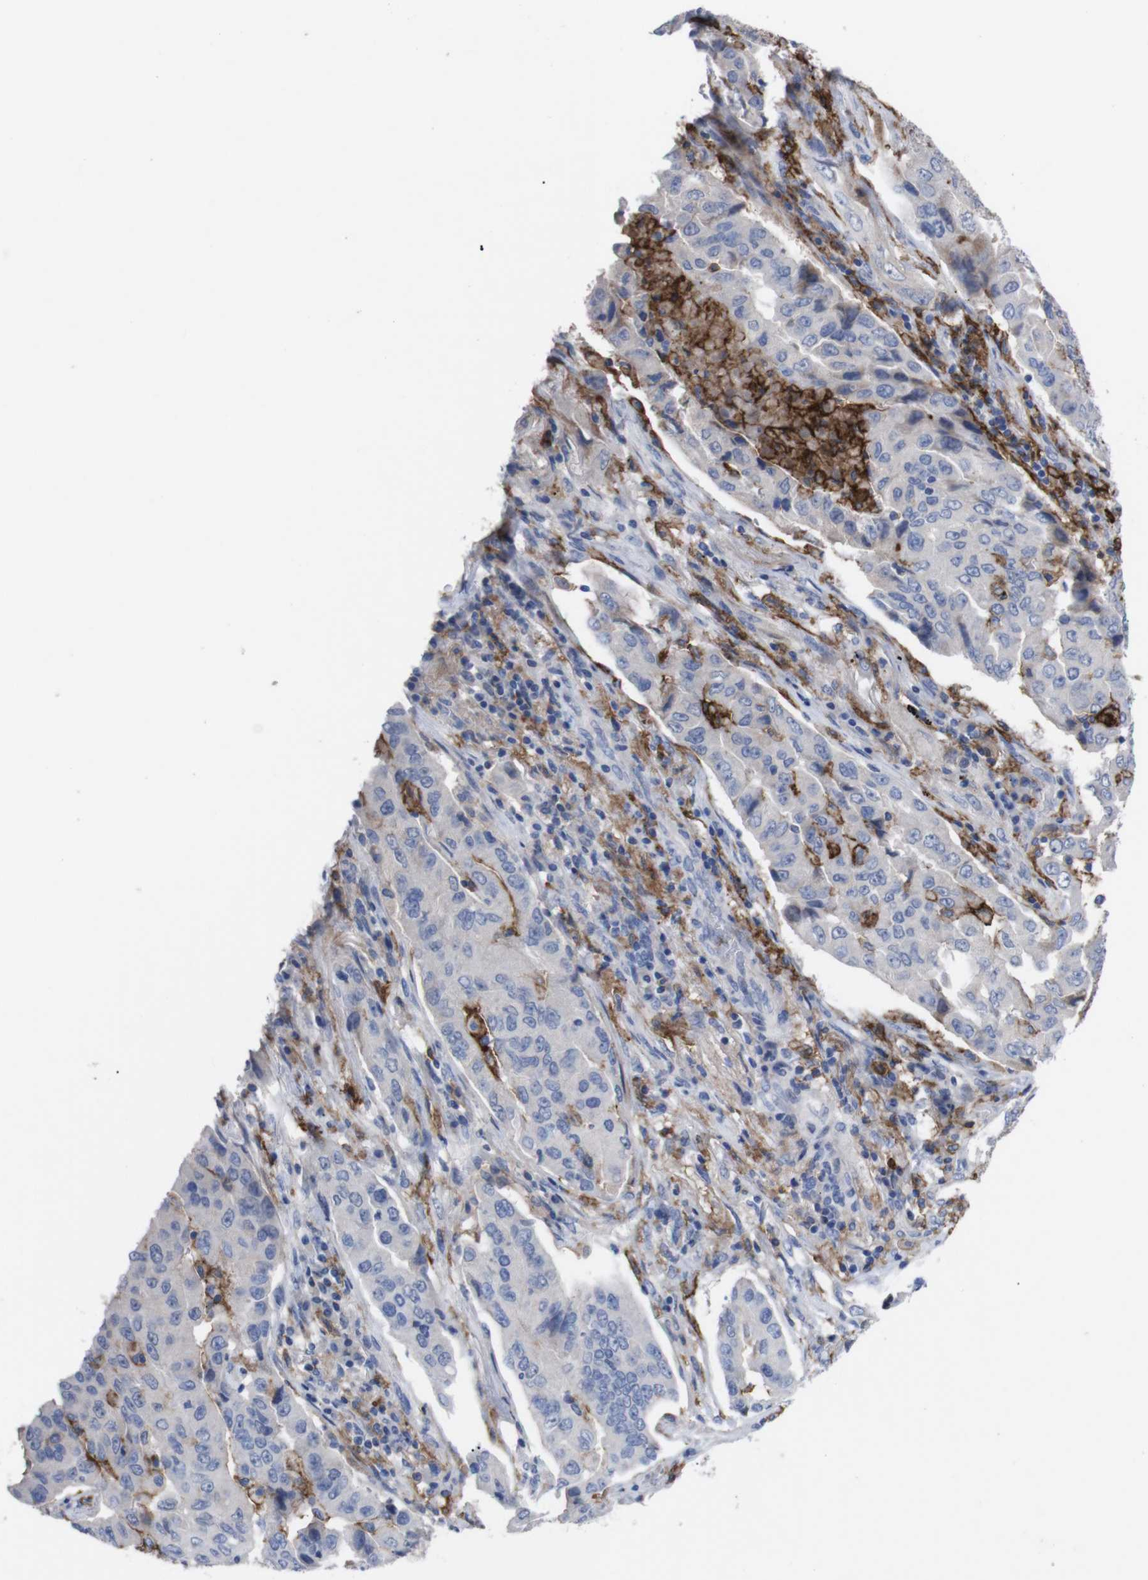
{"staining": {"intensity": "weak", "quantity": "<25%", "location": "cytoplasmic/membranous"}, "tissue": "lung cancer", "cell_type": "Tumor cells", "image_type": "cancer", "snomed": [{"axis": "morphology", "description": "Adenocarcinoma, NOS"}, {"axis": "topography", "description": "Lung"}], "caption": "The photomicrograph shows no staining of tumor cells in lung cancer (adenocarcinoma).", "gene": "C5AR1", "patient": {"sex": "female", "age": 65}}